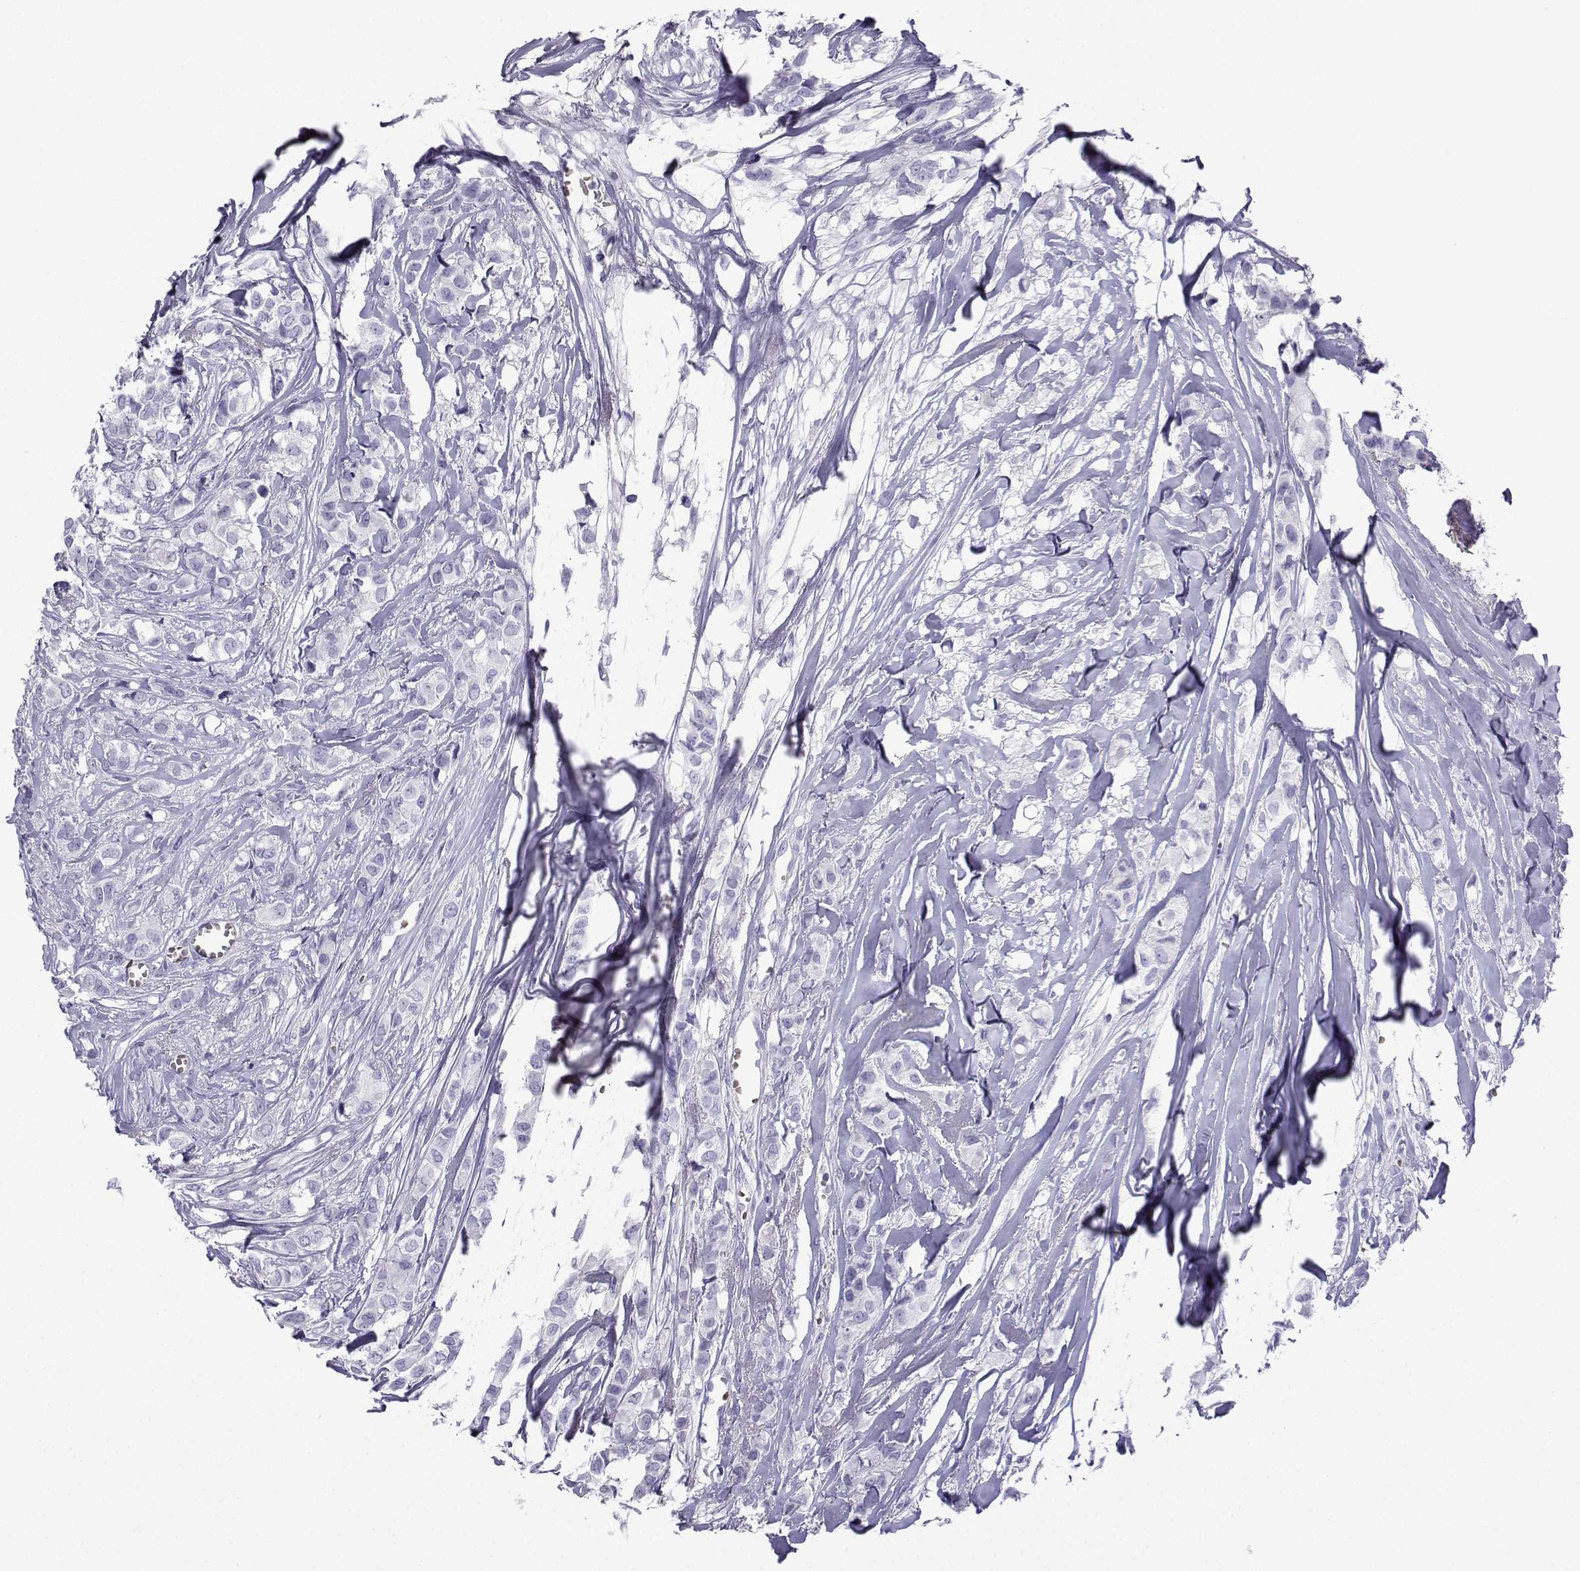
{"staining": {"intensity": "negative", "quantity": "none", "location": "none"}, "tissue": "breast cancer", "cell_type": "Tumor cells", "image_type": "cancer", "snomed": [{"axis": "morphology", "description": "Duct carcinoma"}, {"axis": "topography", "description": "Breast"}], "caption": "This is a histopathology image of immunohistochemistry staining of infiltrating ductal carcinoma (breast), which shows no positivity in tumor cells.", "gene": "TRIM46", "patient": {"sex": "female", "age": 85}}